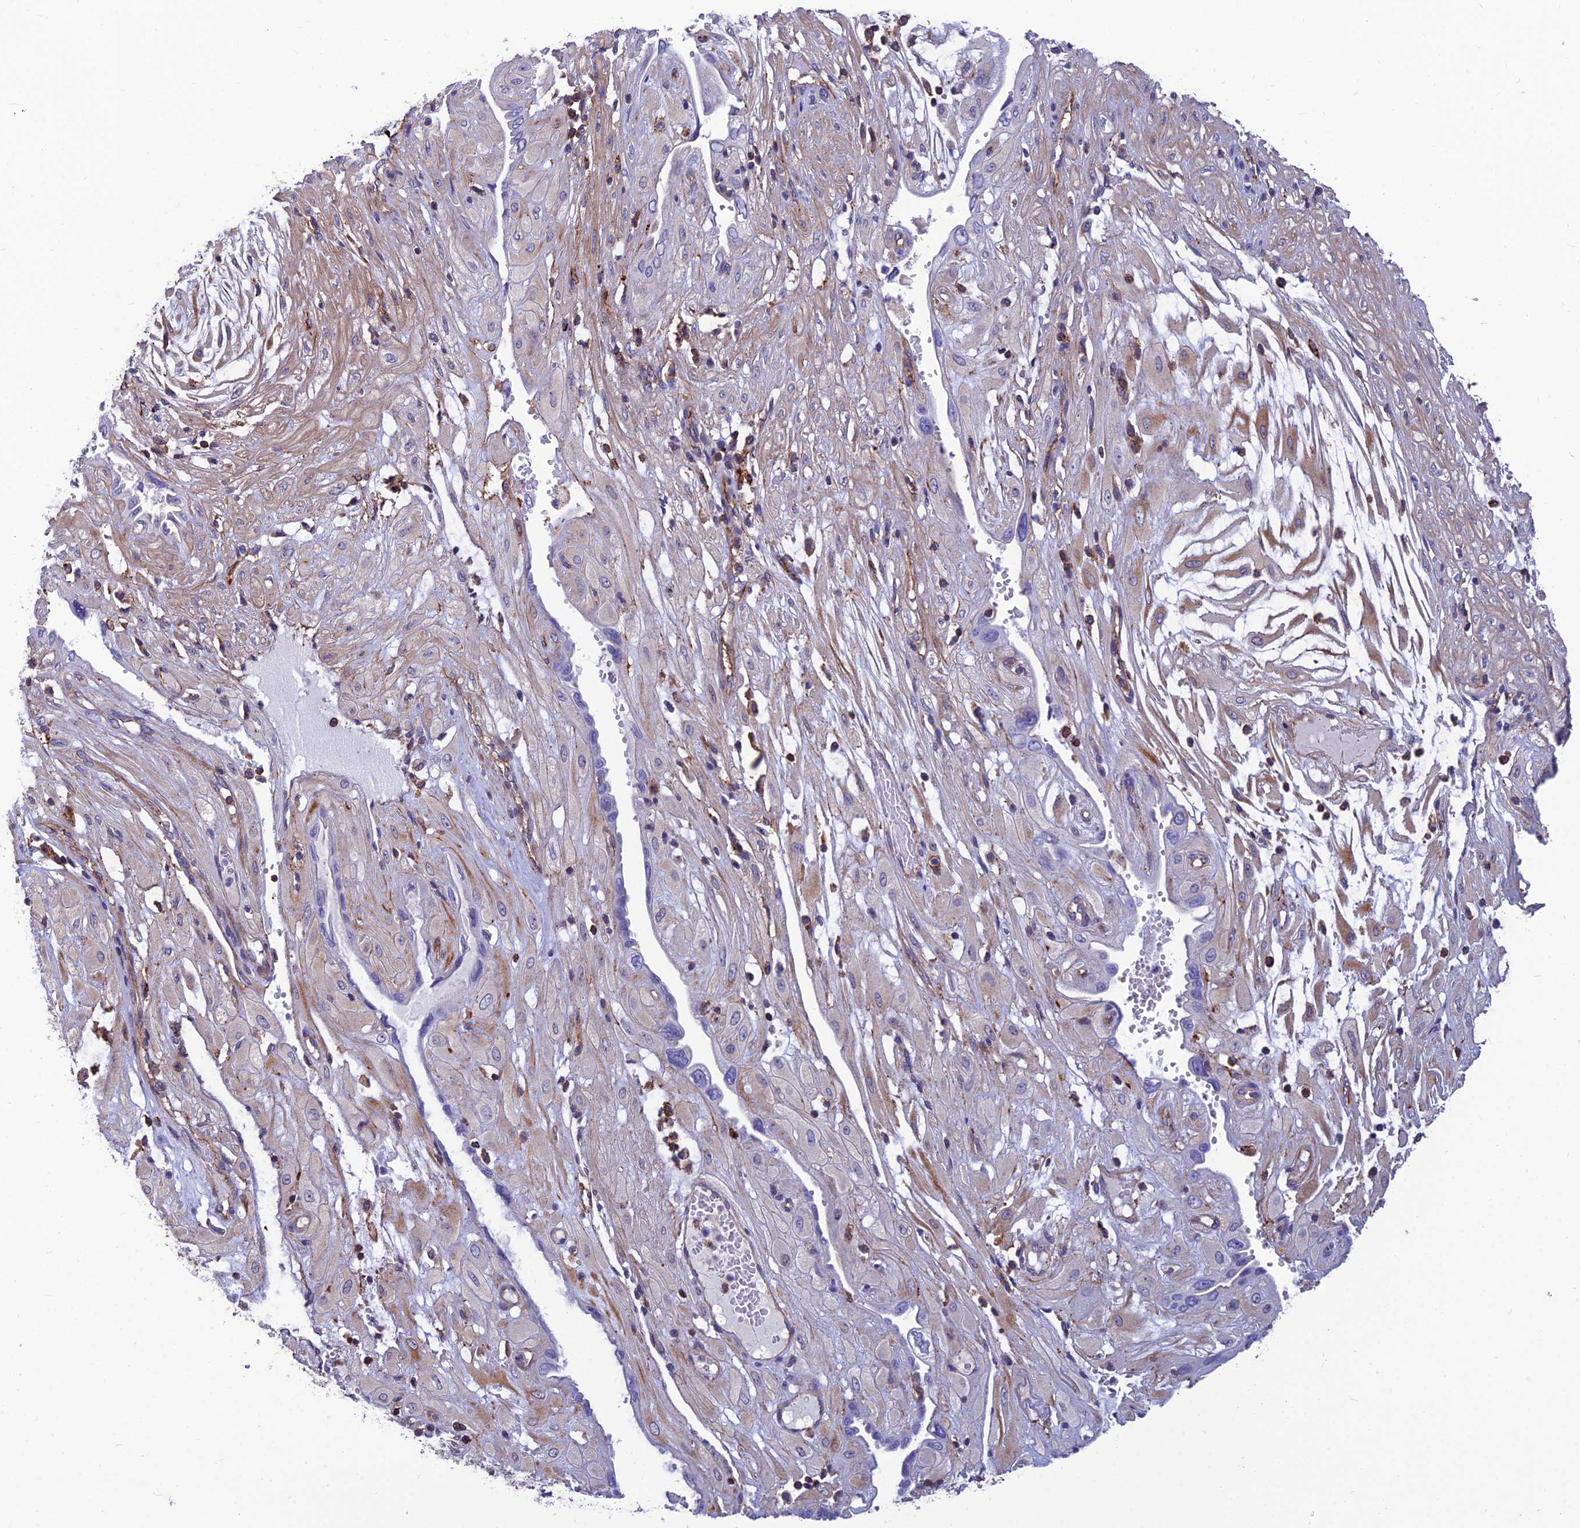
{"staining": {"intensity": "weak", "quantity": "<25%", "location": "cytoplasmic/membranous"}, "tissue": "cervical cancer", "cell_type": "Tumor cells", "image_type": "cancer", "snomed": [{"axis": "morphology", "description": "Squamous cell carcinoma, NOS"}, {"axis": "topography", "description": "Cervix"}], "caption": "A micrograph of cervical cancer (squamous cell carcinoma) stained for a protein reveals no brown staining in tumor cells.", "gene": "PPP1R18", "patient": {"sex": "female", "age": 36}}